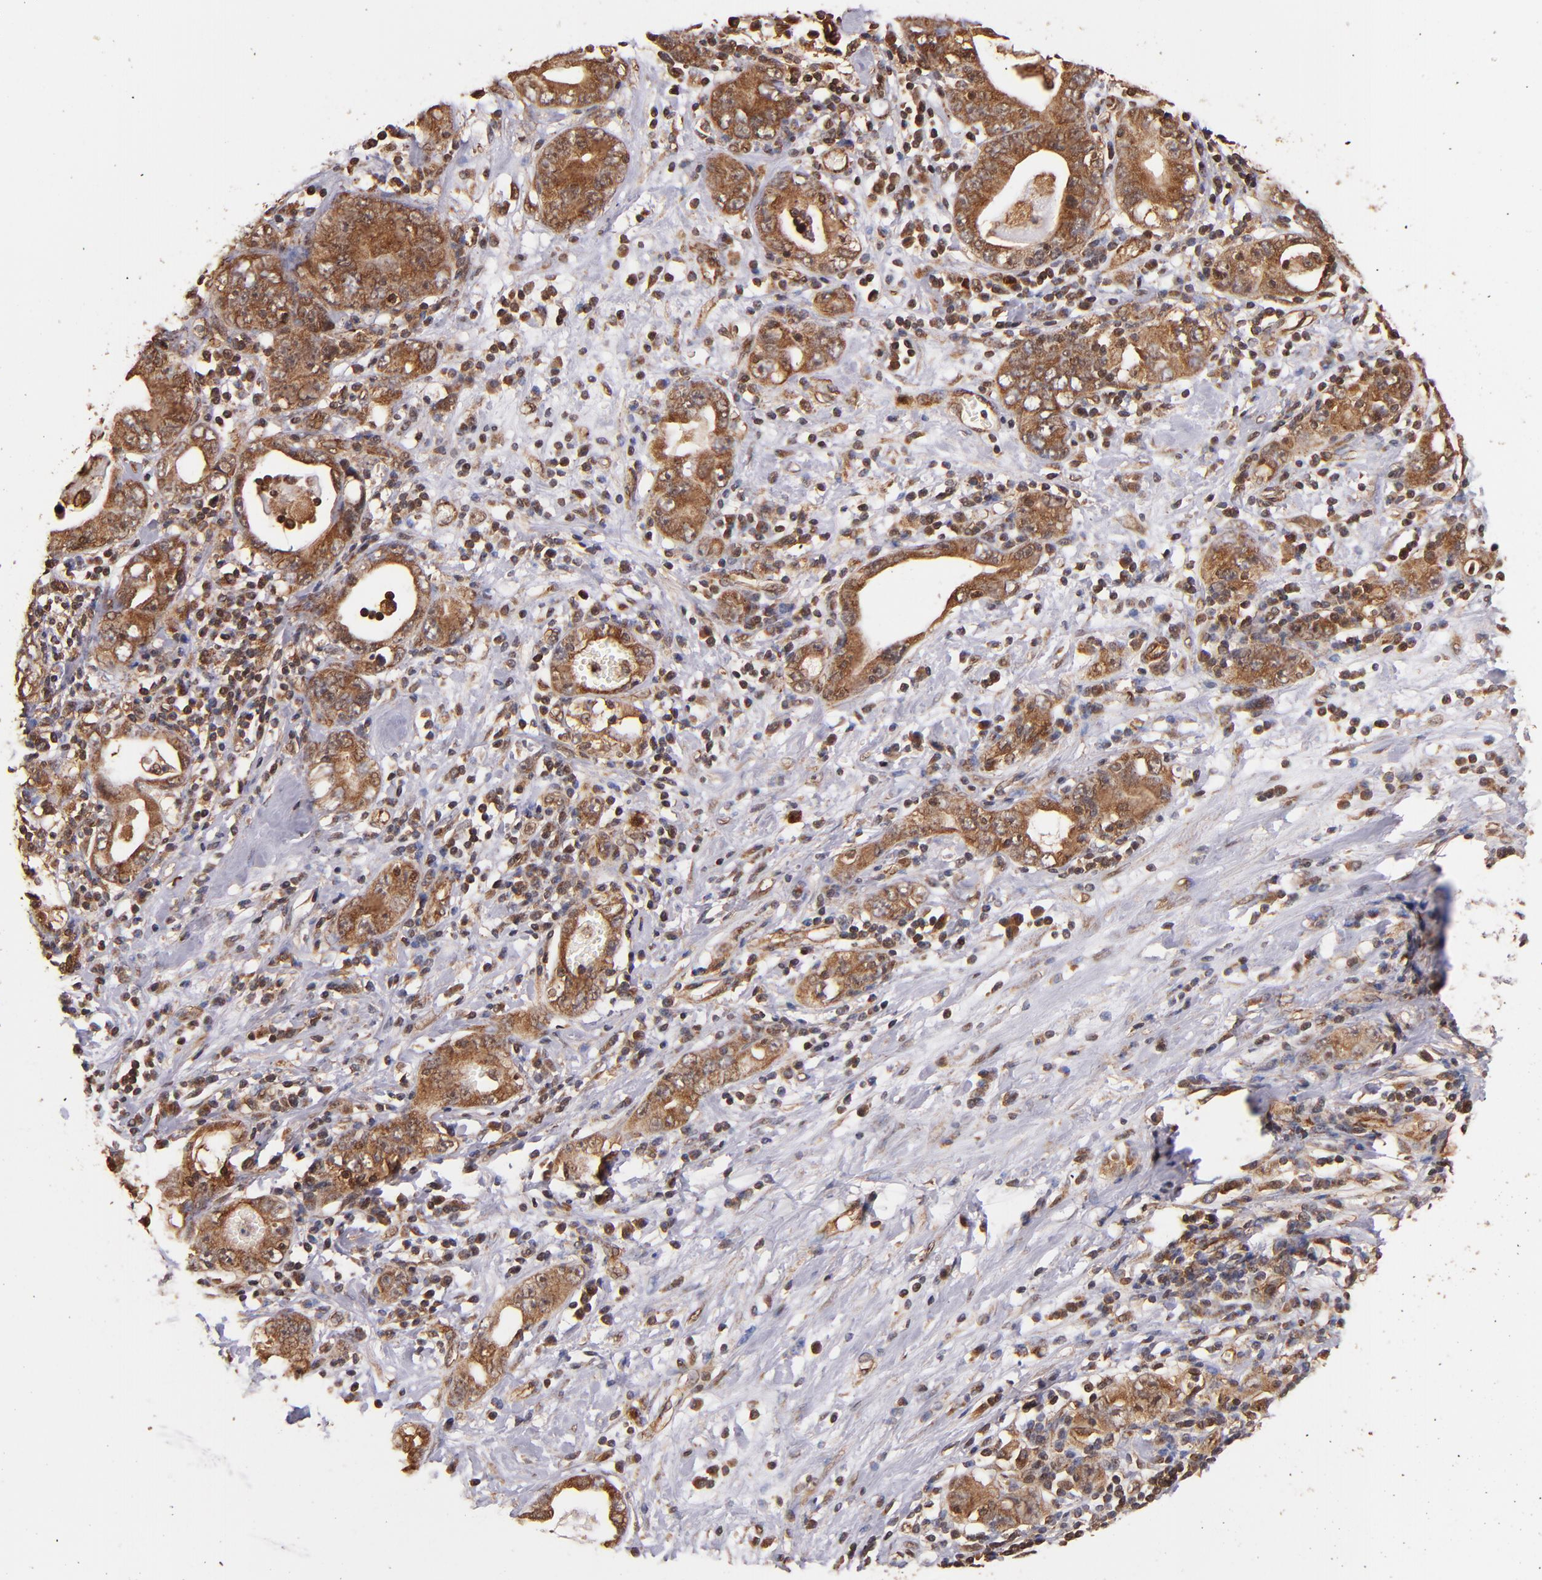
{"staining": {"intensity": "strong", "quantity": ">75%", "location": "cytoplasmic/membranous"}, "tissue": "stomach cancer", "cell_type": "Tumor cells", "image_type": "cancer", "snomed": [{"axis": "morphology", "description": "Adenocarcinoma, NOS"}, {"axis": "topography", "description": "Stomach, lower"}], "caption": "A high amount of strong cytoplasmic/membranous staining is appreciated in about >75% of tumor cells in stomach adenocarcinoma tissue.", "gene": "STX8", "patient": {"sex": "female", "age": 93}}